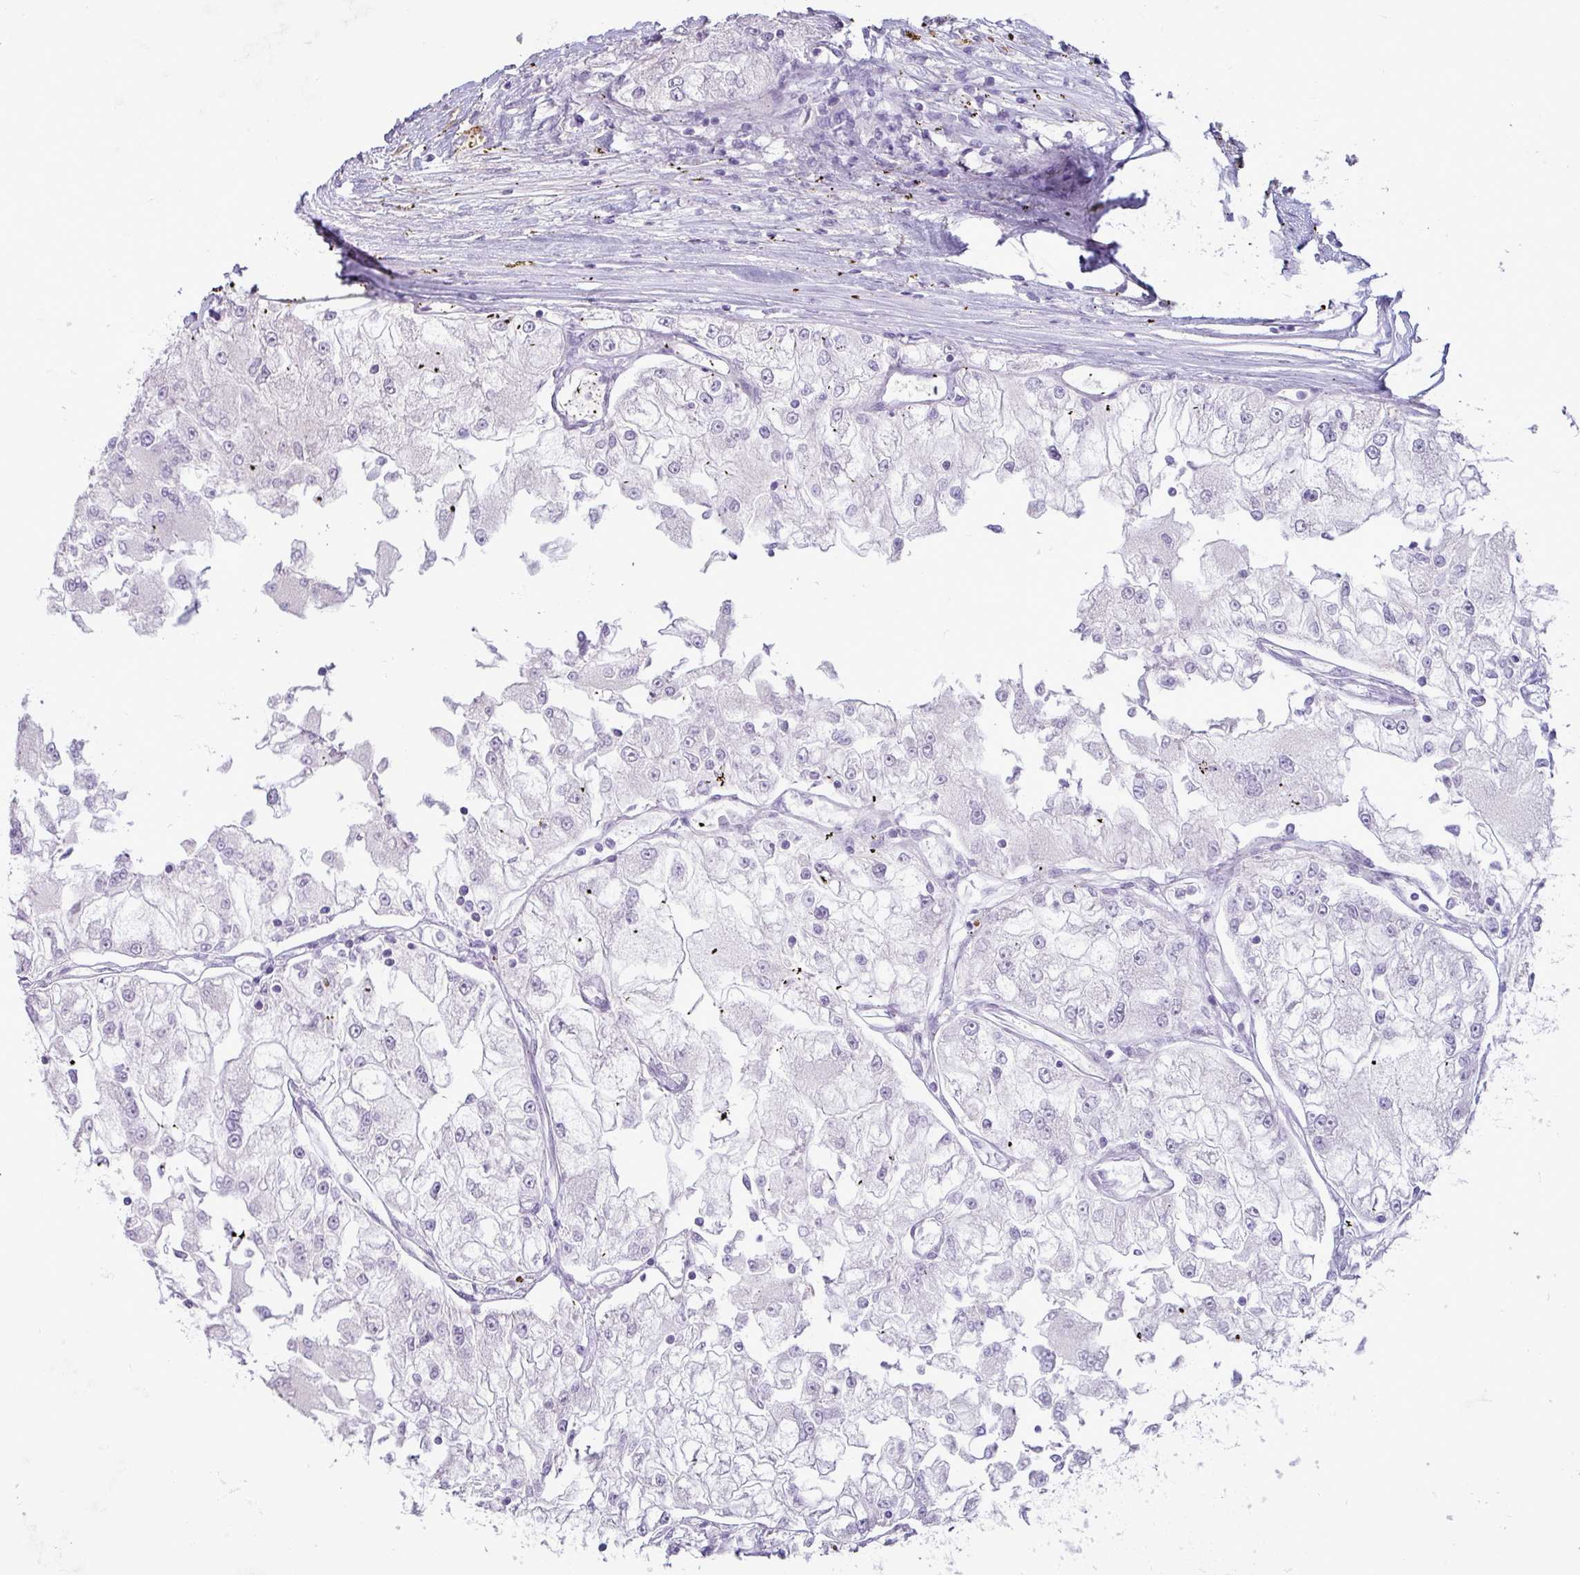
{"staining": {"intensity": "negative", "quantity": "none", "location": "none"}, "tissue": "renal cancer", "cell_type": "Tumor cells", "image_type": "cancer", "snomed": [{"axis": "morphology", "description": "Adenocarcinoma, NOS"}, {"axis": "topography", "description": "Kidney"}], "caption": "Tumor cells are negative for protein expression in human renal cancer.", "gene": "PLIN2", "patient": {"sex": "female", "age": 72}}